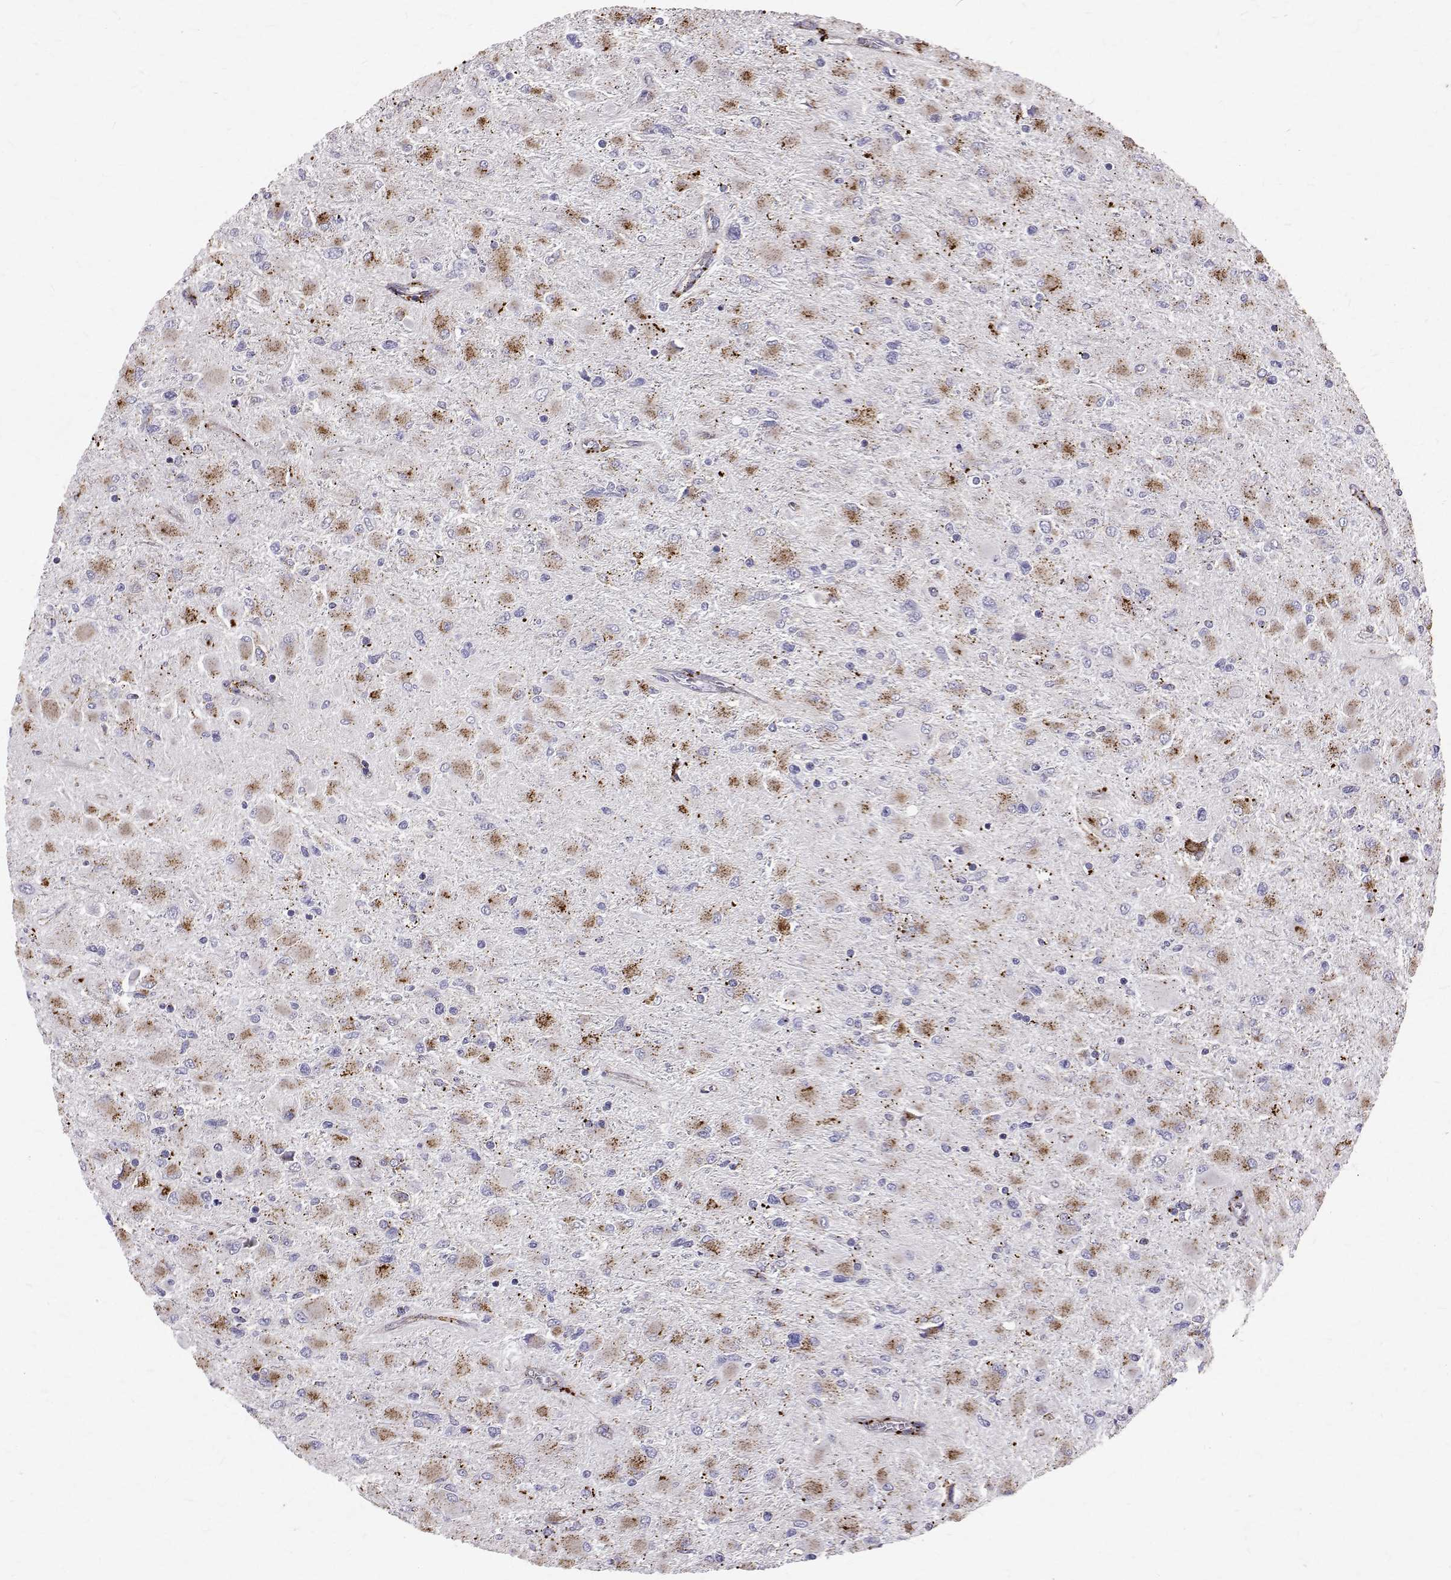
{"staining": {"intensity": "moderate", "quantity": ">75%", "location": "cytoplasmic/membranous"}, "tissue": "glioma", "cell_type": "Tumor cells", "image_type": "cancer", "snomed": [{"axis": "morphology", "description": "Glioma, malignant, High grade"}, {"axis": "topography", "description": "Cerebral cortex"}], "caption": "This histopathology image exhibits immunohistochemistry staining of high-grade glioma (malignant), with medium moderate cytoplasmic/membranous expression in about >75% of tumor cells.", "gene": "TPP1", "patient": {"sex": "female", "age": 36}}